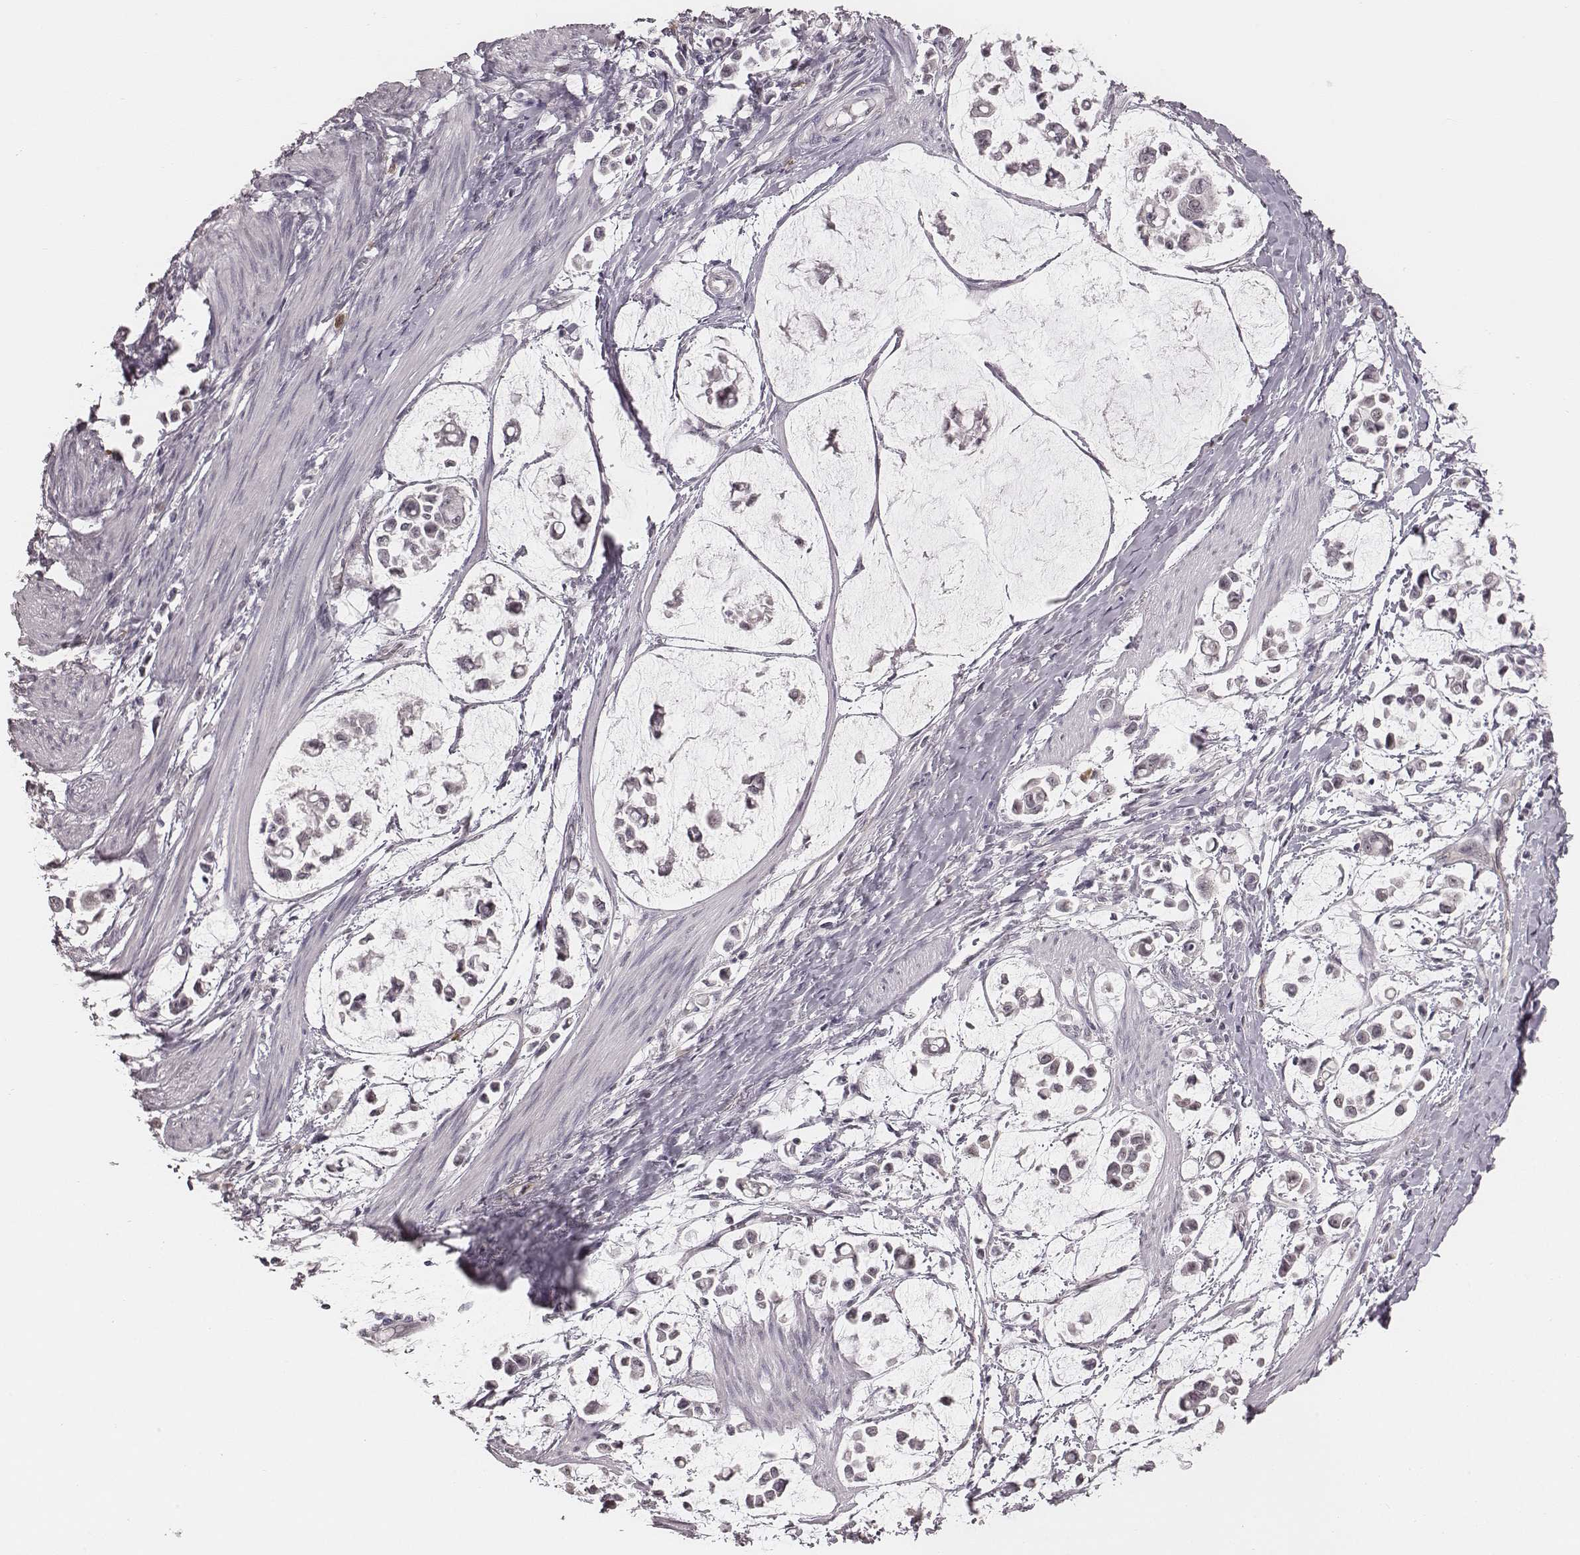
{"staining": {"intensity": "negative", "quantity": "none", "location": "none"}, "tissue": "stomach cancer", "cell_type": "Tumor cells", "image_type": "cancer", "snomed": [{"axis": "morphology", "description": "Adenocarcinoma, NOS"}, {"axis": "topography", "description": "Stomach"}], "caption": "Immunohistochemistry (IHC) micrograph of human stomach cancer stained for a protein (brown), which displays no expression in tumor cells.", "gene": "RPGRIP1", "patient": {"sex": "male", "age": 82}}